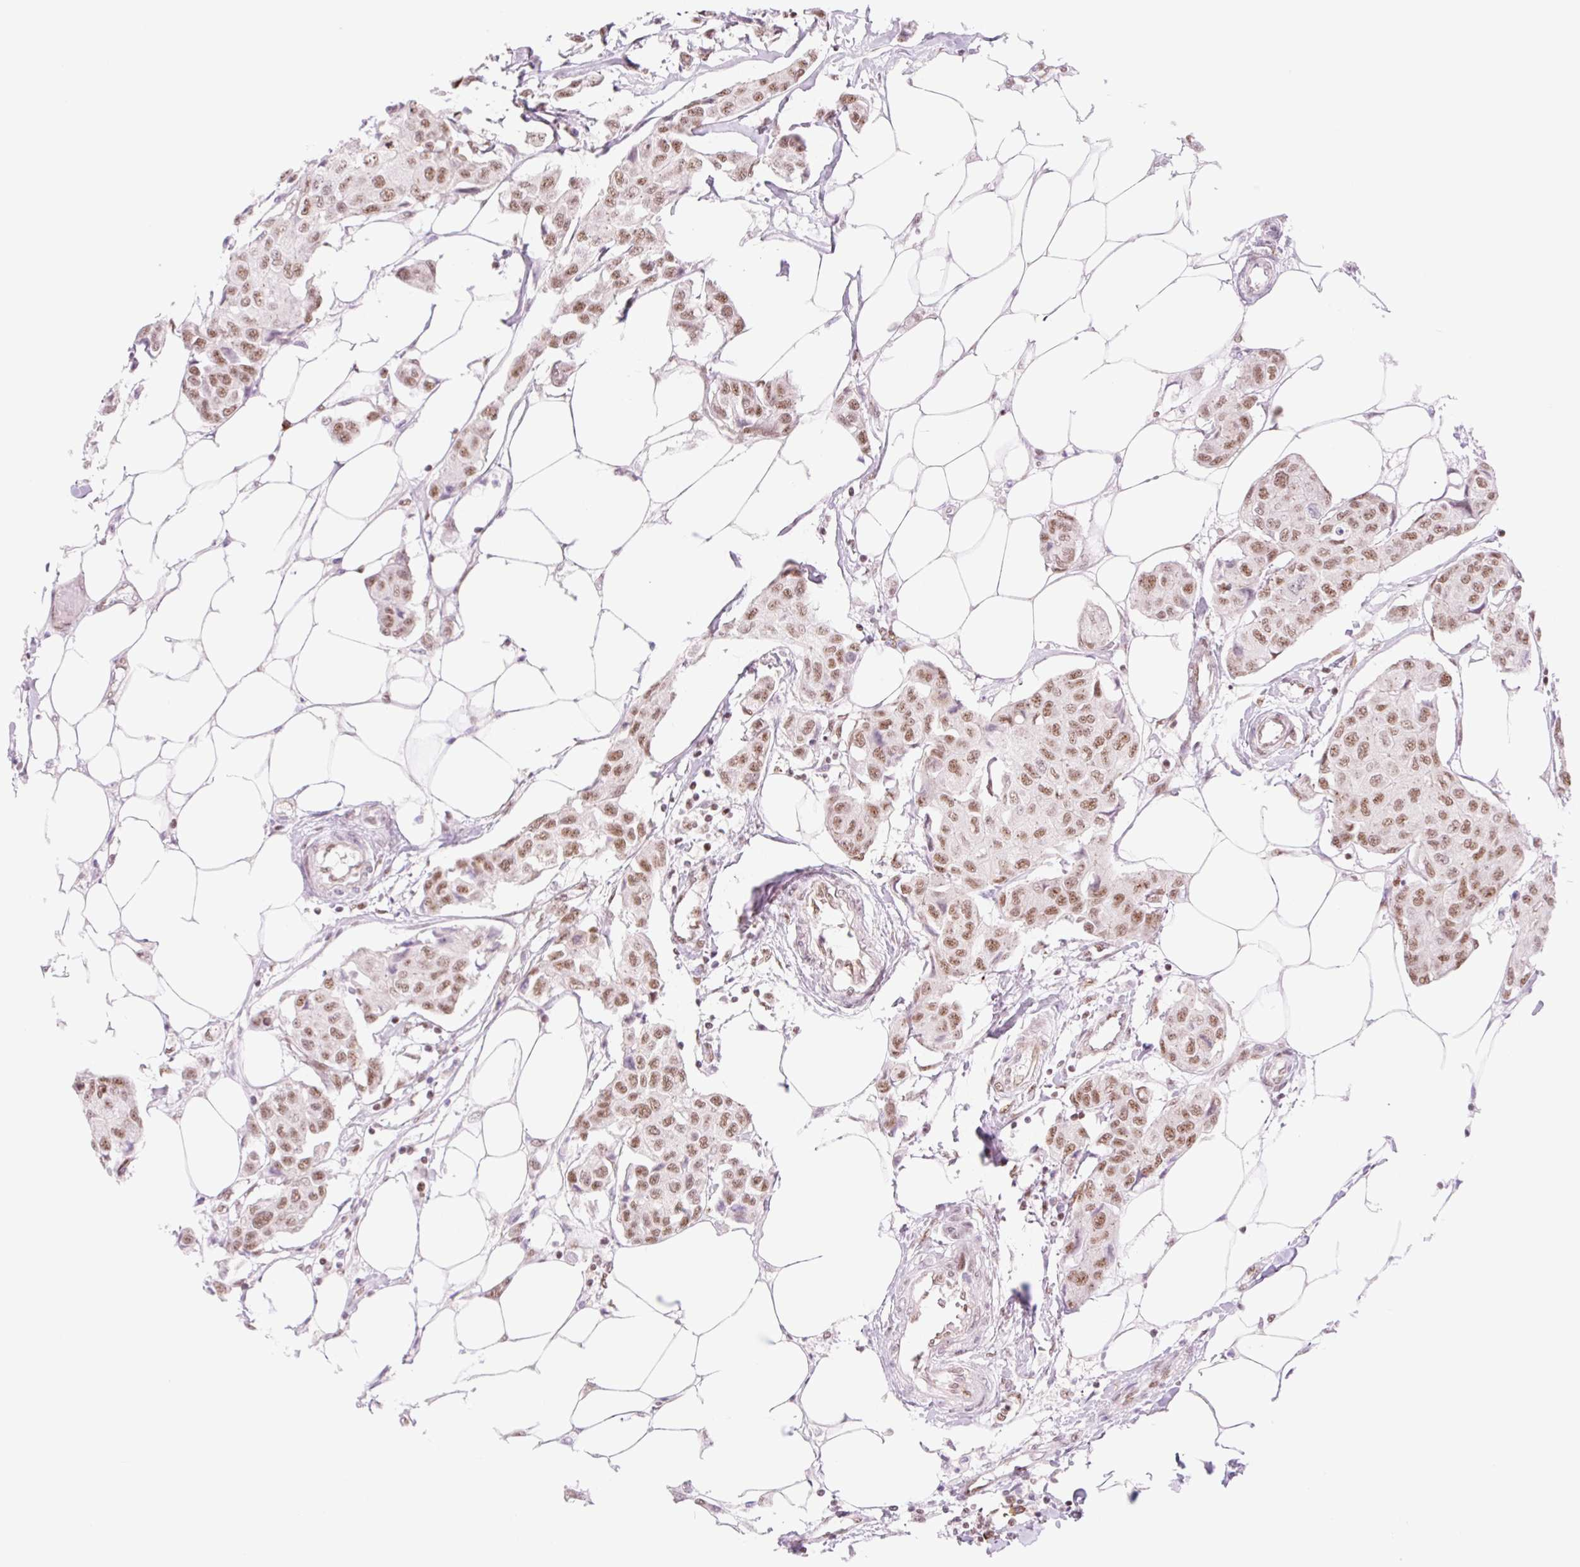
{"staining": {"intensity": "strong", "quantity": ">75%", "location": "nuclear"}, "tissue": "breast cancer", "cell_type": "Tumor cells", "image_type": "cancer", "snomed": [{"axis": "morphology", "description": "Duct carcinoma"}, {"axis": "topography", "description": "Breast"}, {"axis": "topography", "description": "Lymph node"}], "caption": "Infiltrating ductal carcinoma (breast) stained with a protein marker demonstrates strong staining in tumor cells.", "gene": "PRDM11", "patient": {"sex": "female", "age": 80}}